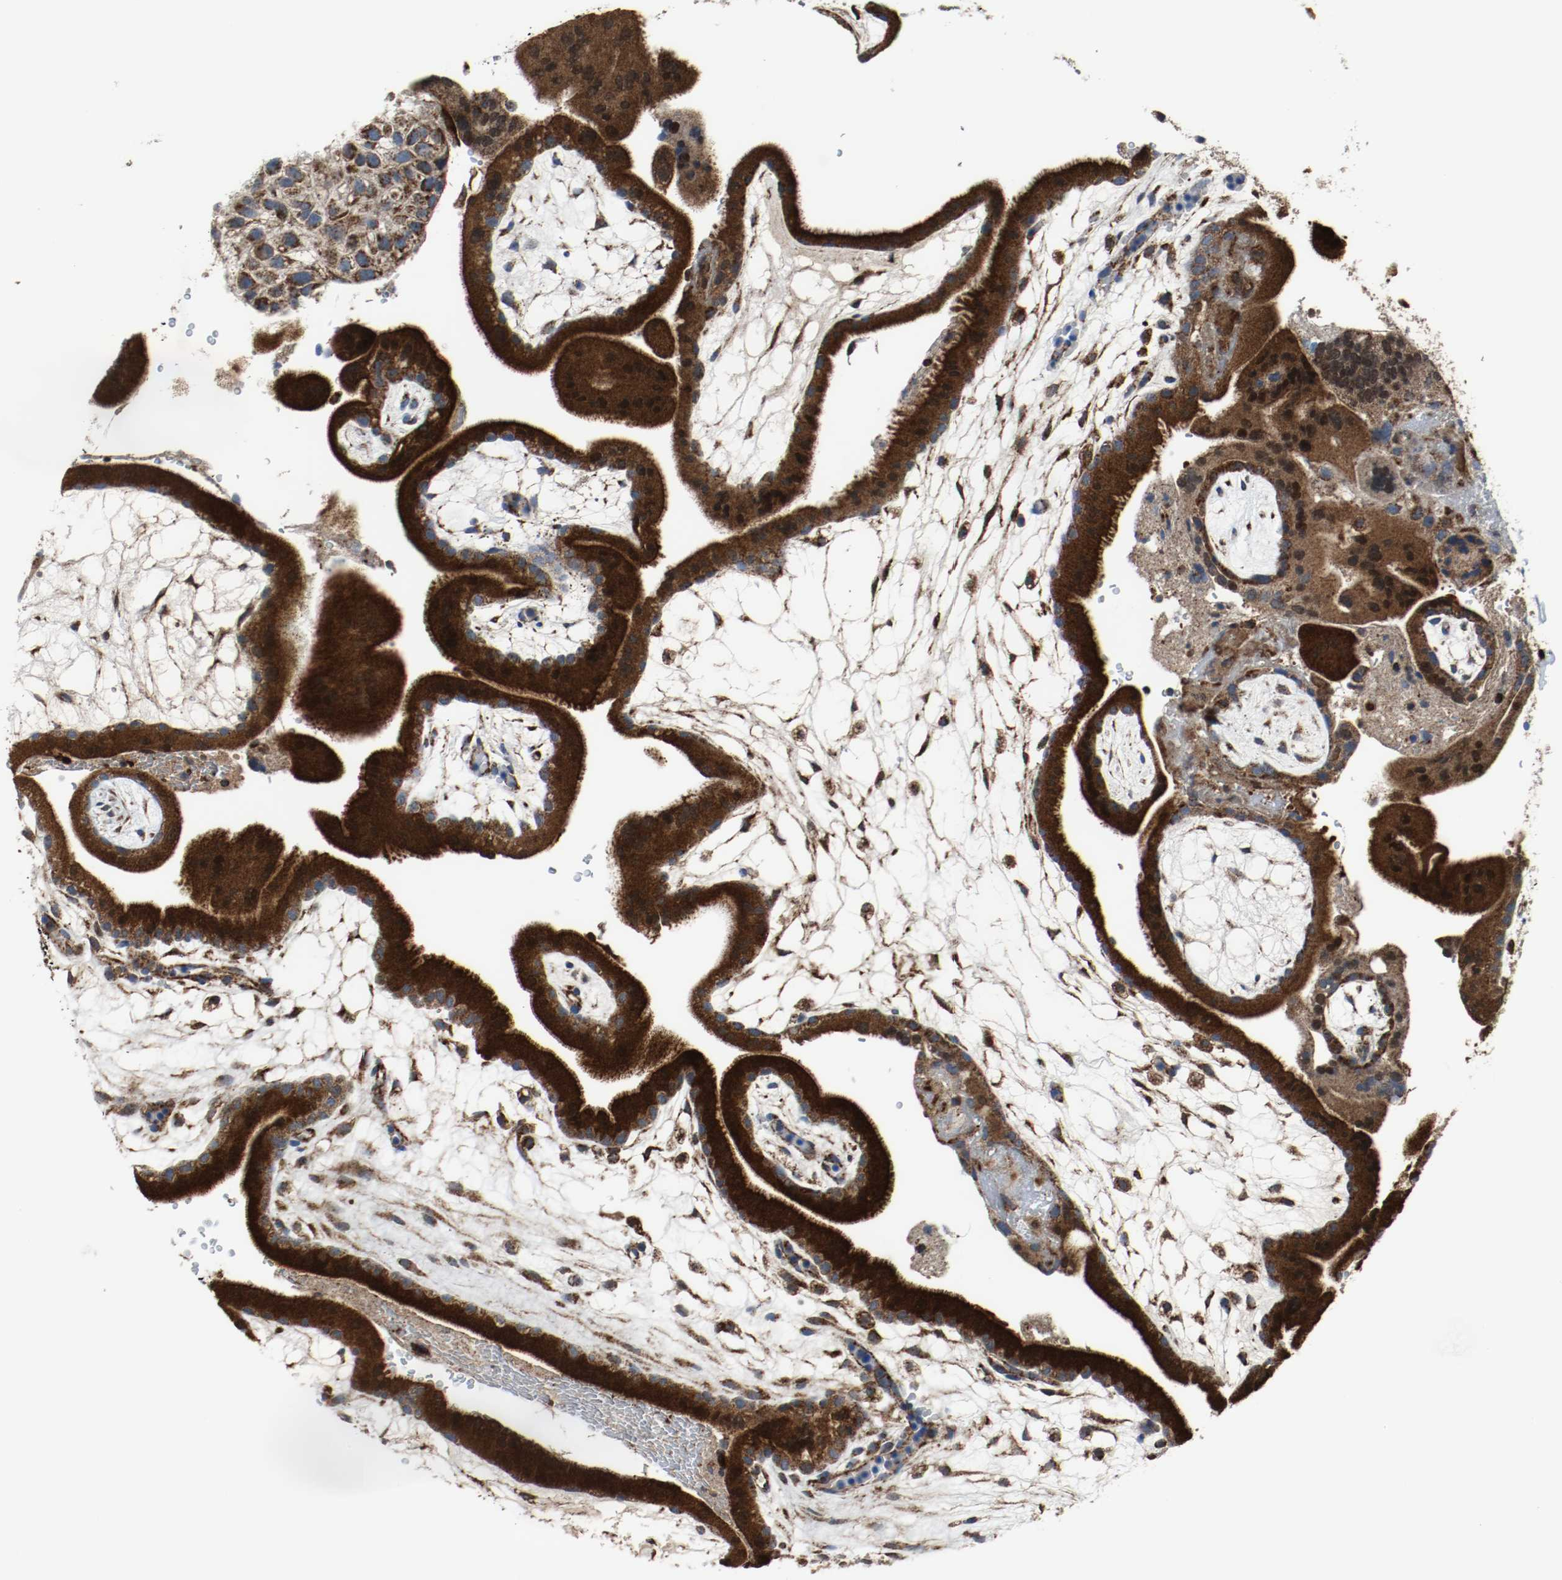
{"staining": {"intensity": "strong", "quantity": ">75%", "location": "cytoplasmic/membranous"}, "tissue": "placenta", "cell_type": "Decidual cells", "image_type": "normal", "snomed": [{"axis": "morphology", "description": "Normal tissue, NOS"}, {"axis": "topography", "description": "Placenta"}], "caption": "Immunohistochemical staining of unremarkable human placenta displays strong cytoplasmic/membranous protein staining in about >75% of decidual cells. (Stains: DAB in brown, nuclei in blue, Microscopy: brightfield microscopy at high magnification).", "gene": "TXNRD1", "patient": {"sex": "female", "age": 19}}